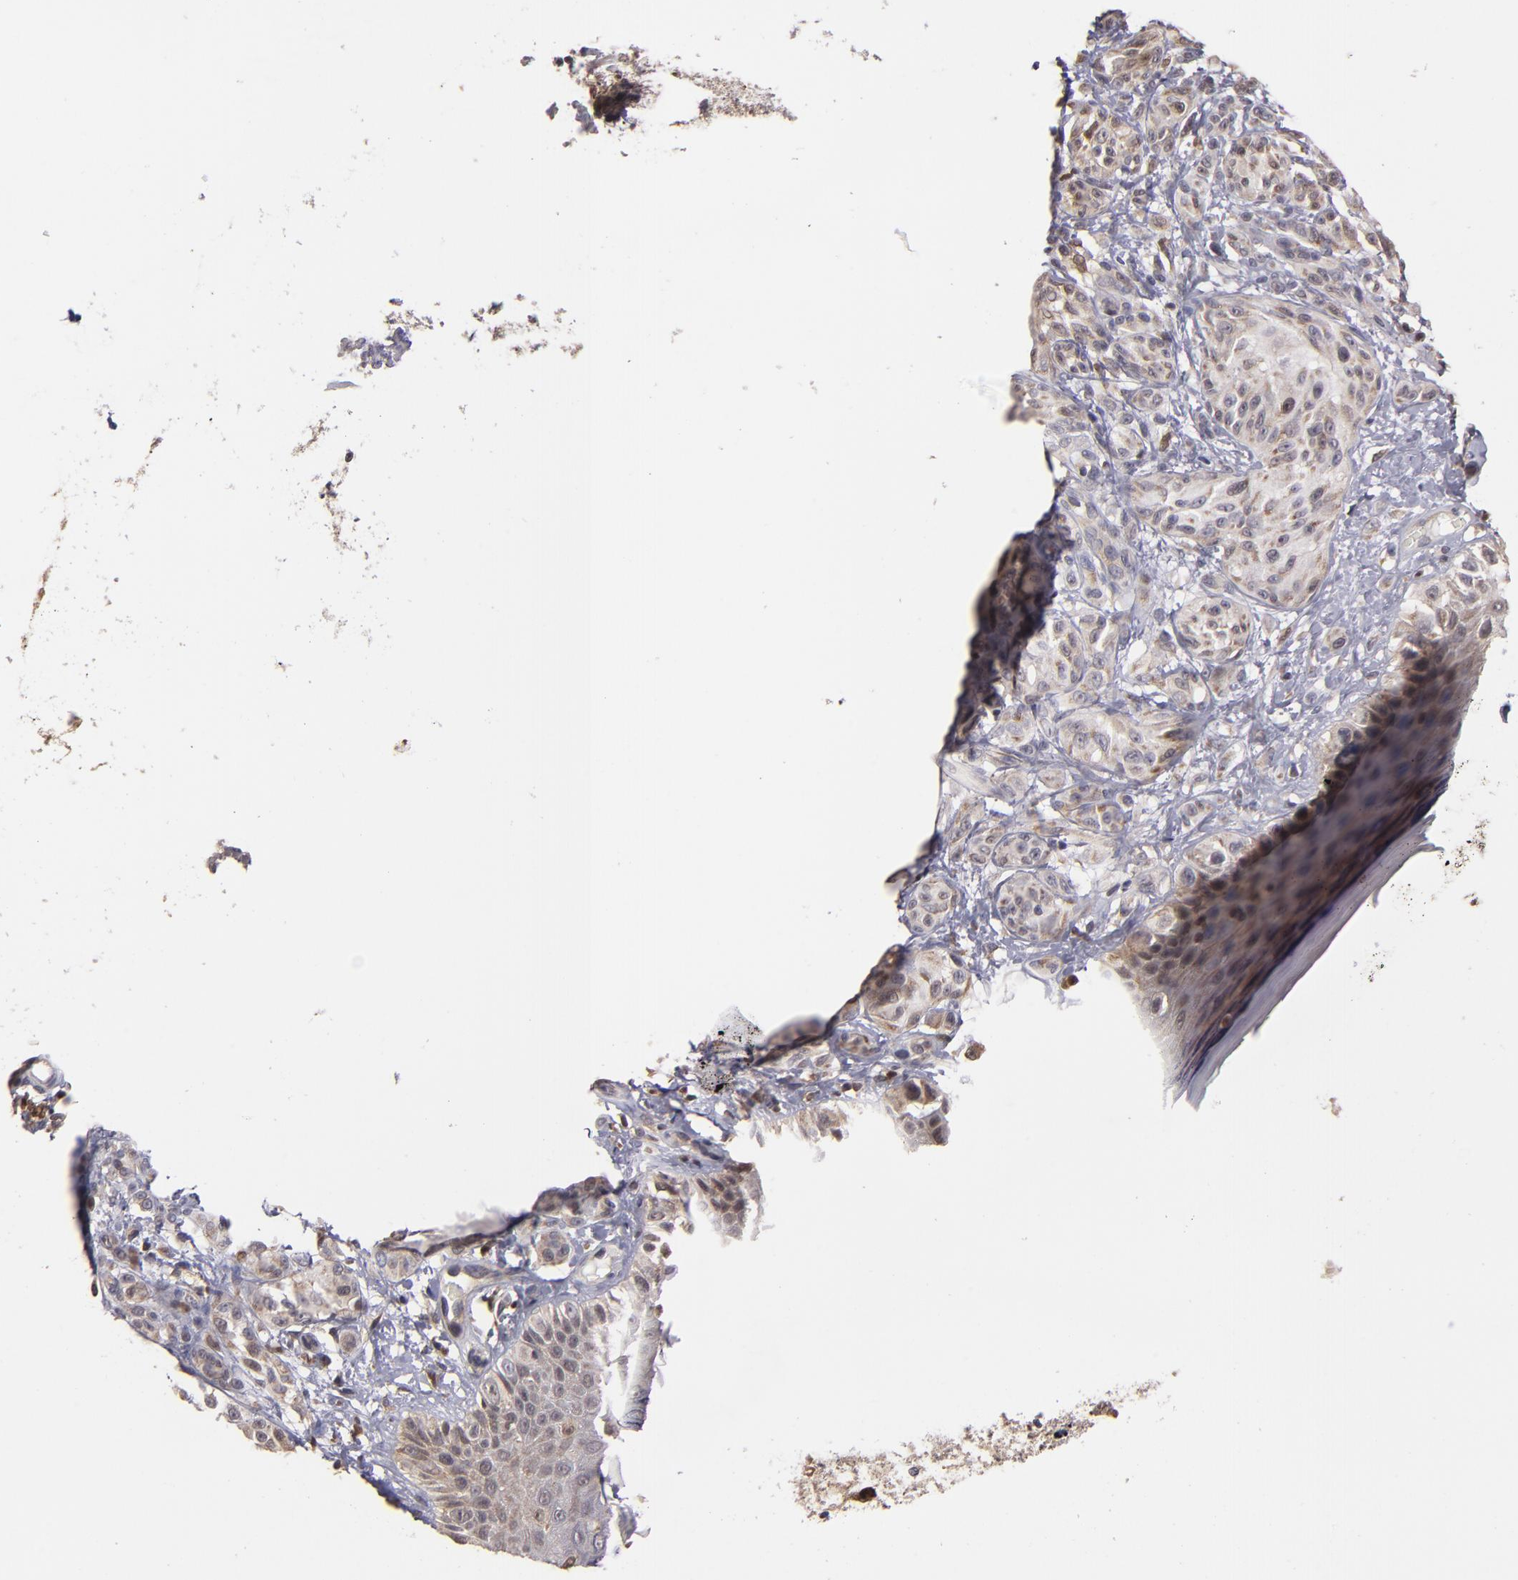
{"staining": {"intensity": "weak", "quantity": ">75%", "location": "cytoplasmic/membranous"}, "tissue": "melanoma", "cell_type": "Tumor cells", "image_type": "cancer", "snomed": [{"axis": "morphology", "description": "Malignant melanoma, NOS"}, {"axis": "topography", "description": "Skin"}], "caption": "Immunohistochemical staining of malignant melanoma demonstrates weak cytoplasmic/membranous protein positivity in about >75% of tumor cells.", "gene": "CASP1", "patient": {"sex": "male", "age": 57}}